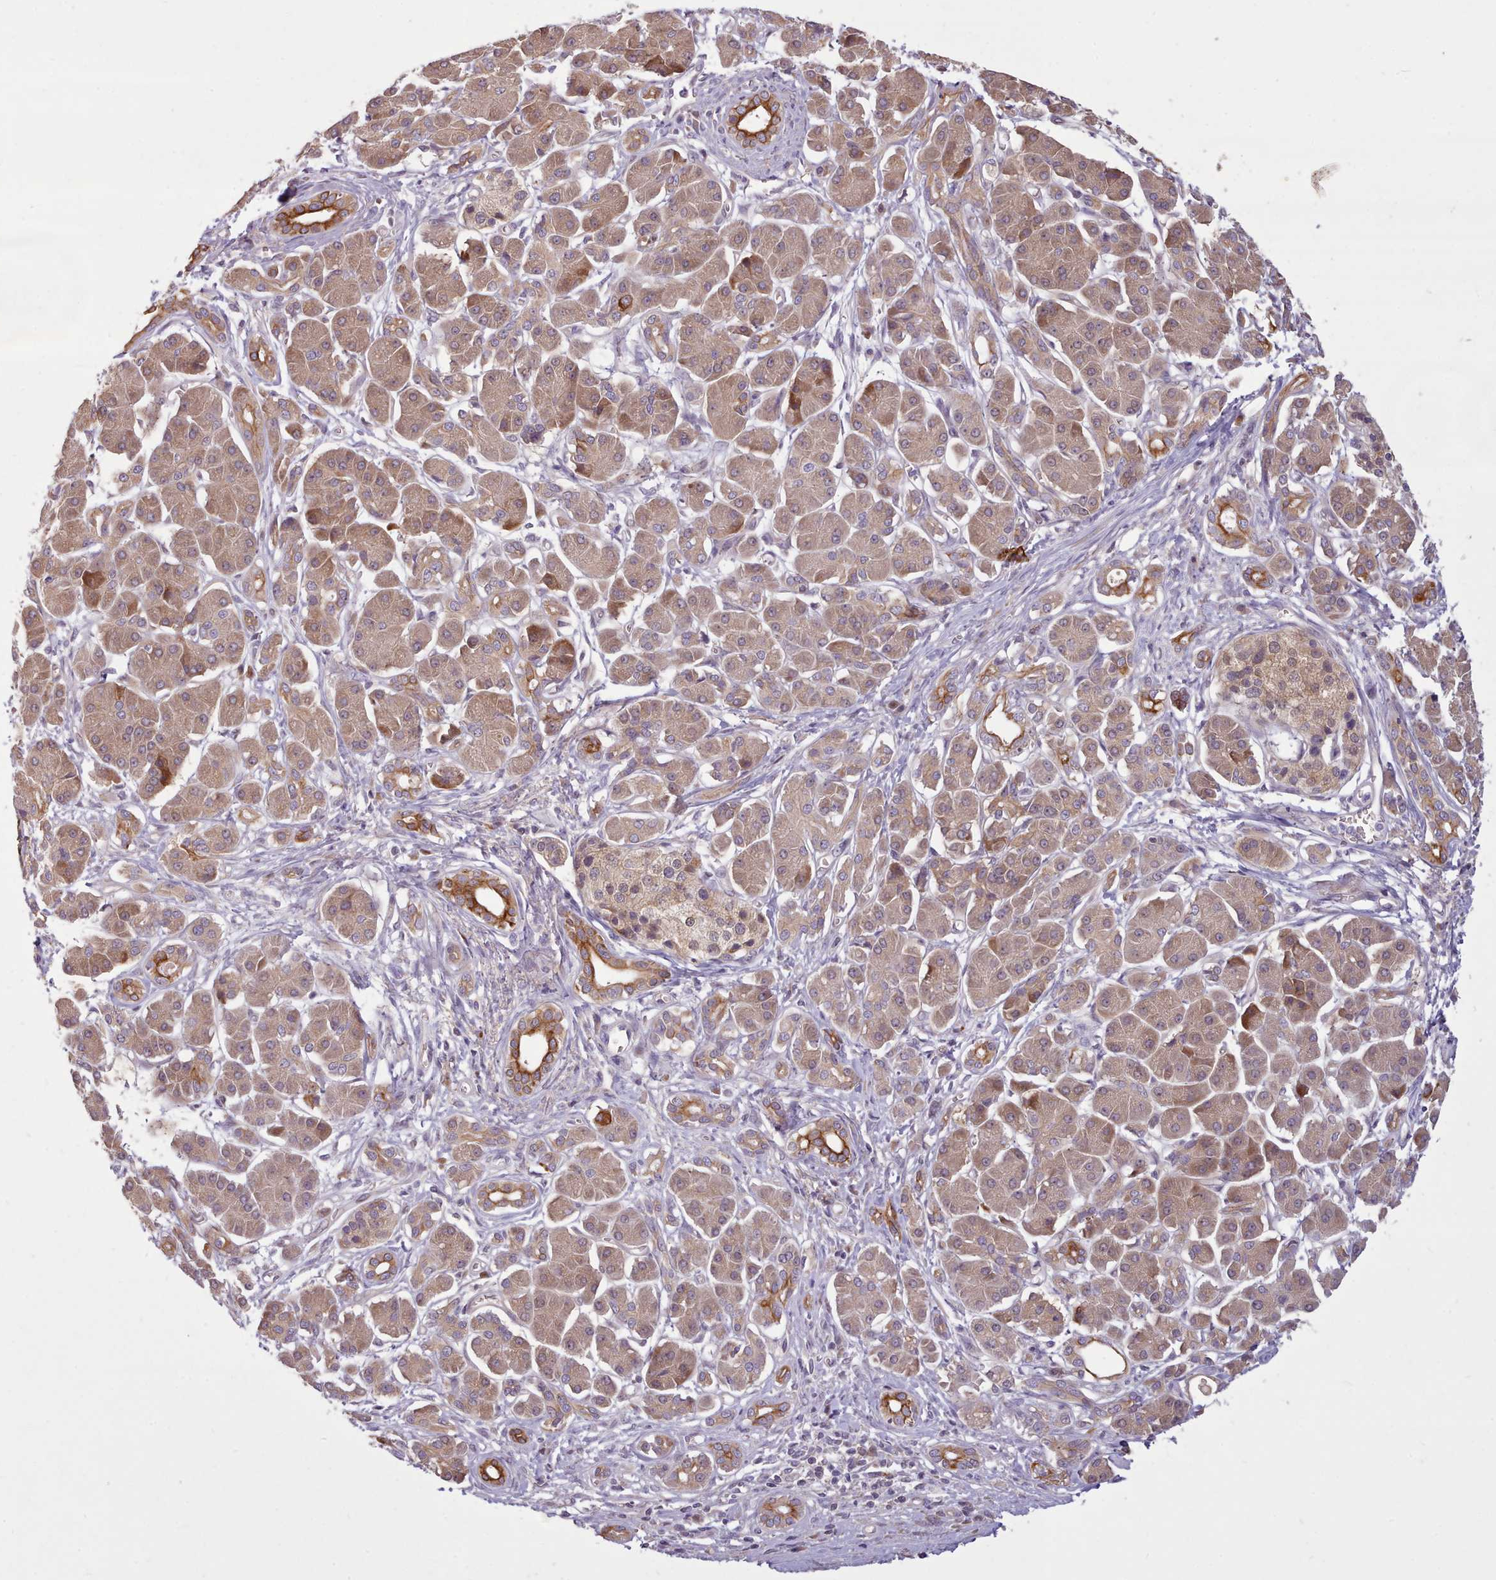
{"staining": {"intensity": "moderate", "quantity": ">75%", "location": "cytoplasmic/membranous"}, "tissue": "pancreatic cancer", "cell_type": "Tumor cells", "image_type": "cancer", "snomed": [{"axis": "morphology", "description": "Adenocarcinoma, NOS"}, {"axis": "topography", "description": "Pancreas"}], "caption": "Moderate cytoplasmic/membranous positivity is appreciated in approximately >75% of tumor cells in adenocarcinoma (pancreatic).", "gene": "NMRK1", "patient": {"sex": "male", "age": 78}}